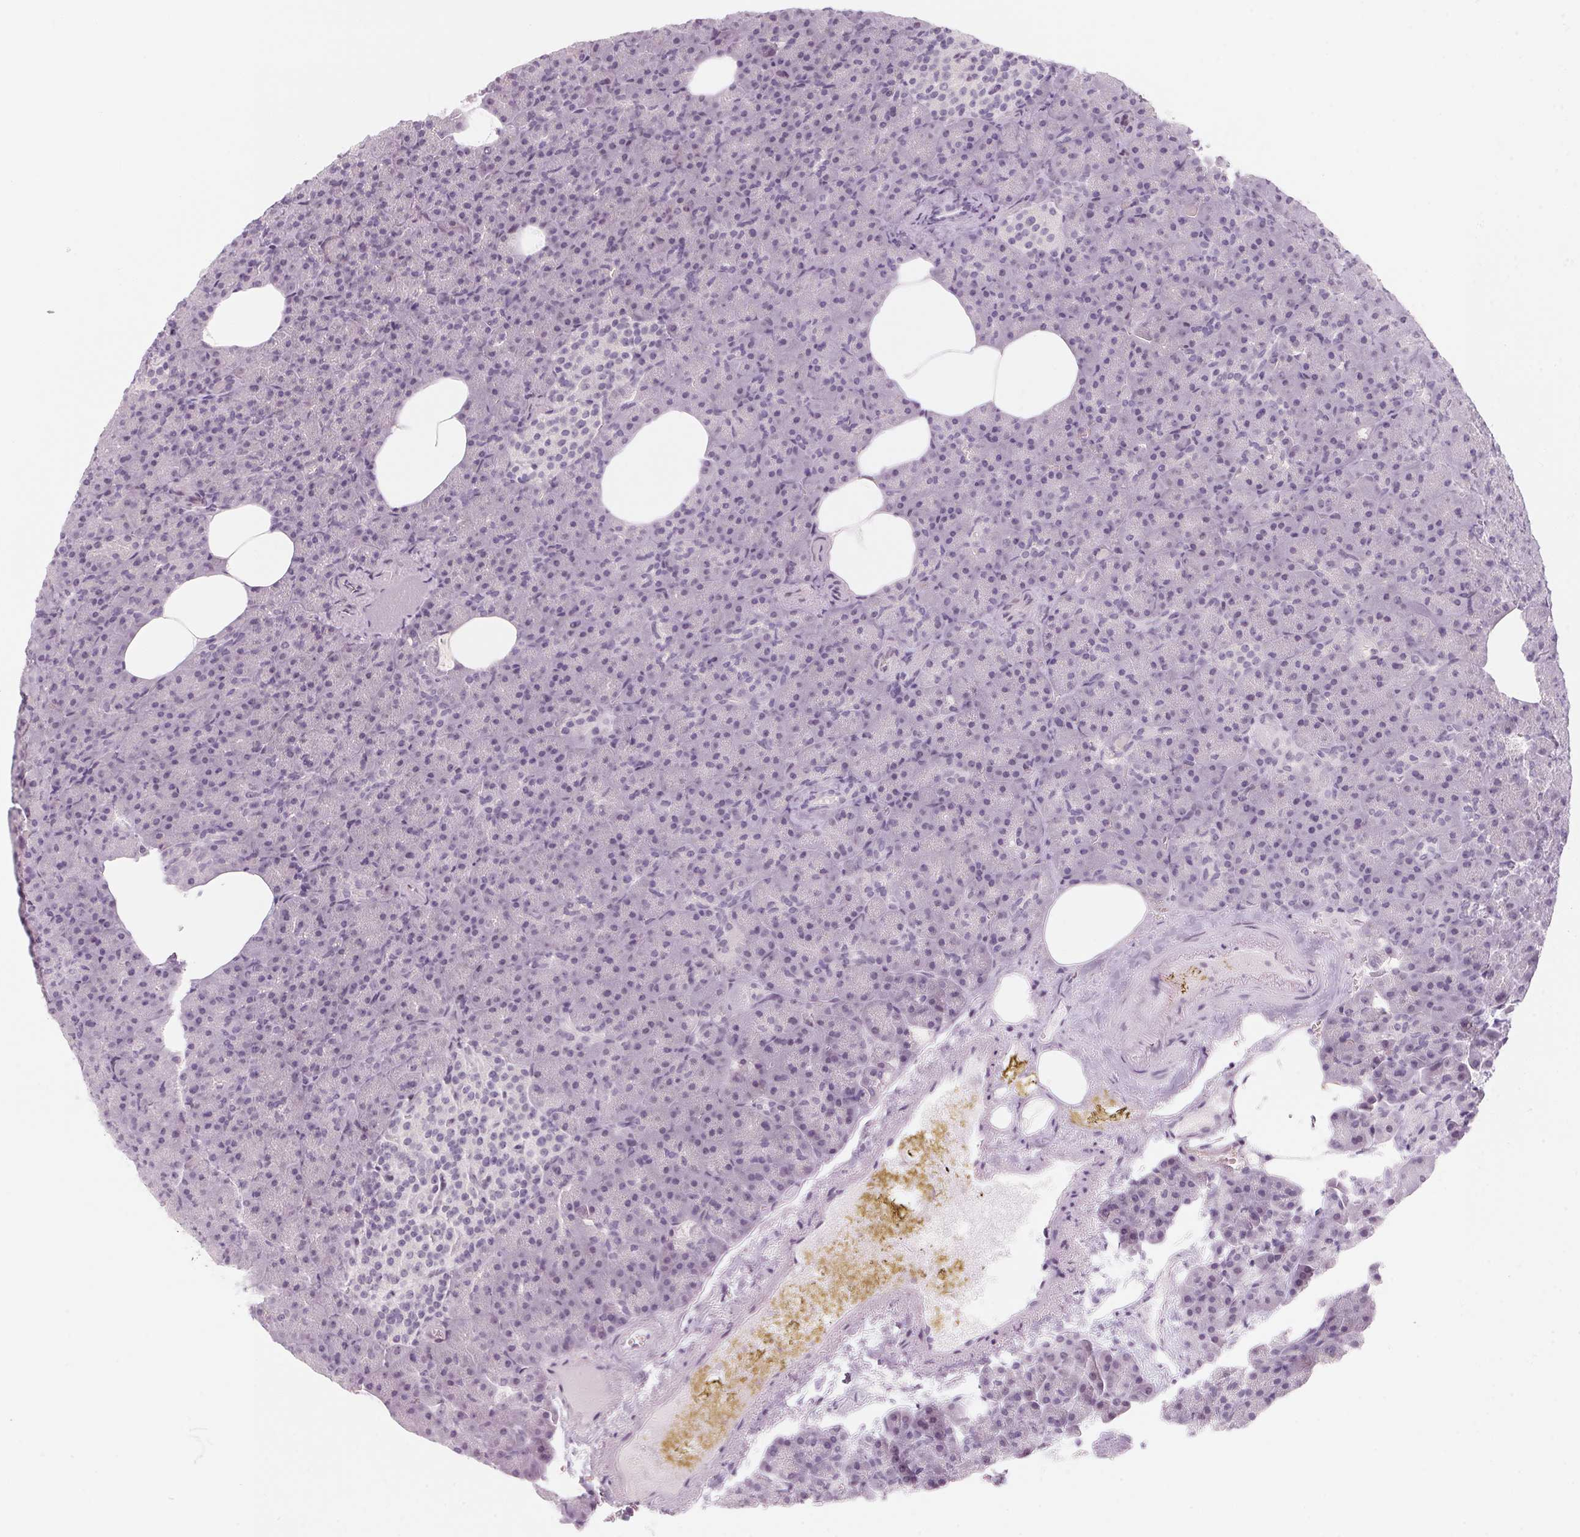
{"staining": {"intensity": "negative", "quantity": "none", "location": "none"}, "tissue": "pancreas", "cell_type": "Exocrine glandular cells", "image_type": "normal", "snomed": [{"axis": "morphology", "description": "Normal tissue, NOS"}, {"axis": "topography", "description": "Pancreas"}], "caption": "DAB immunohistochemical staining of normal human pancreas shows no significant positivity in exocrine glandular cells. (Immunohistochemistry, brightfield microscopy, high magnification).", "gene": "KCNQ2", "patient": {"sex": "female", "age": 74}}